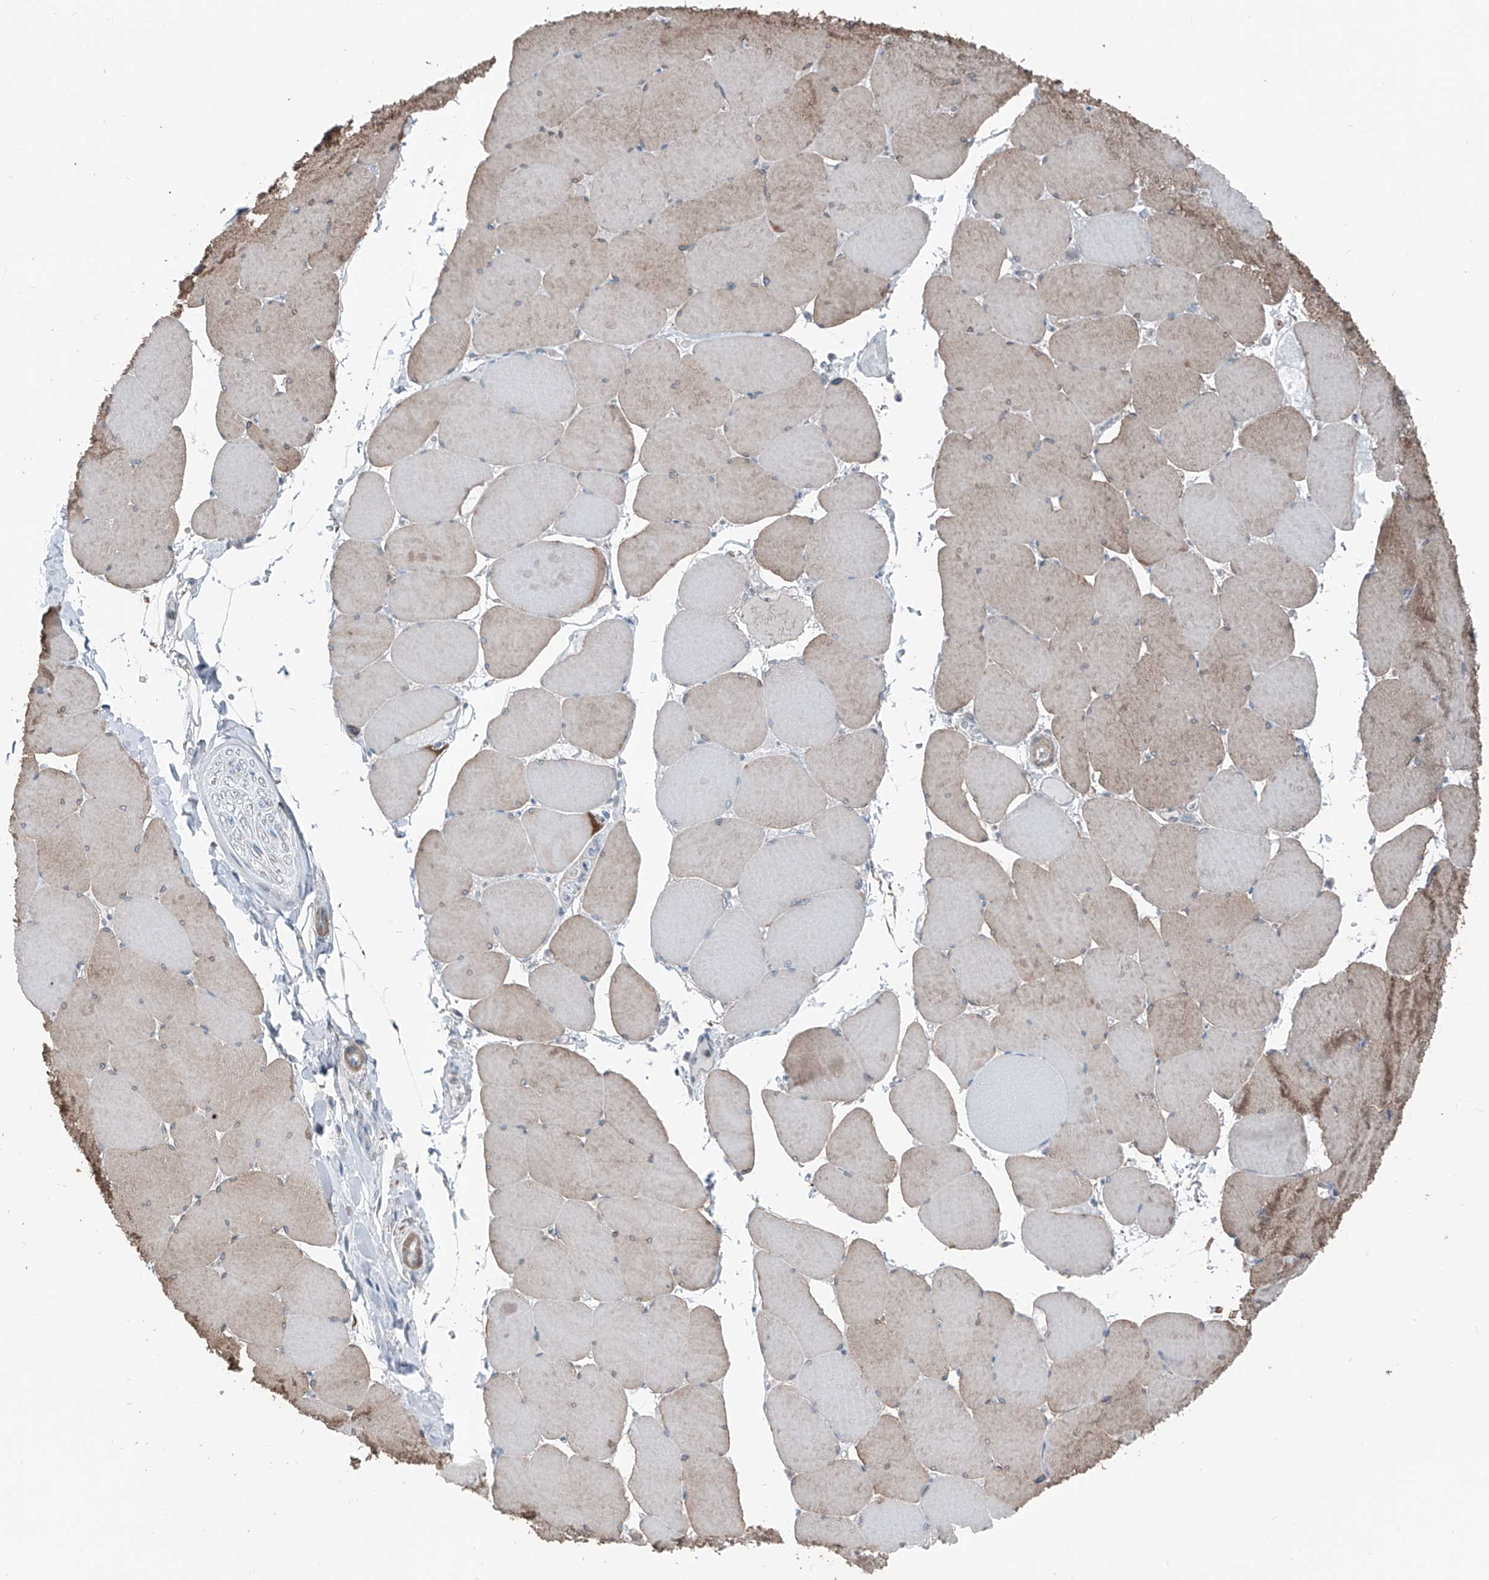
{"staining": {"intensity": "moderate", "quantity": "25%-75%", "location": "cytoplasmic/membranous"}, "tissue": "skeletal muscle", "cell_type": "Myocytes", "image_type": "normal", "snomed": [{"axis": "morphology", "description": "Normal tissue, NOS"}, {"axis": "topography", "description": "Skeletal muscle"}, {"axis": "topography", "description": "Head-Neck"}], "caption": "Myocytes demonstrate medium levels of moderate cytoplasmic/membranous expression in approximately 25%-75% of cells in normal human skeletal muscle.", "gene": "HSPB11", "patient": {"sex": "male", "age": 66}}